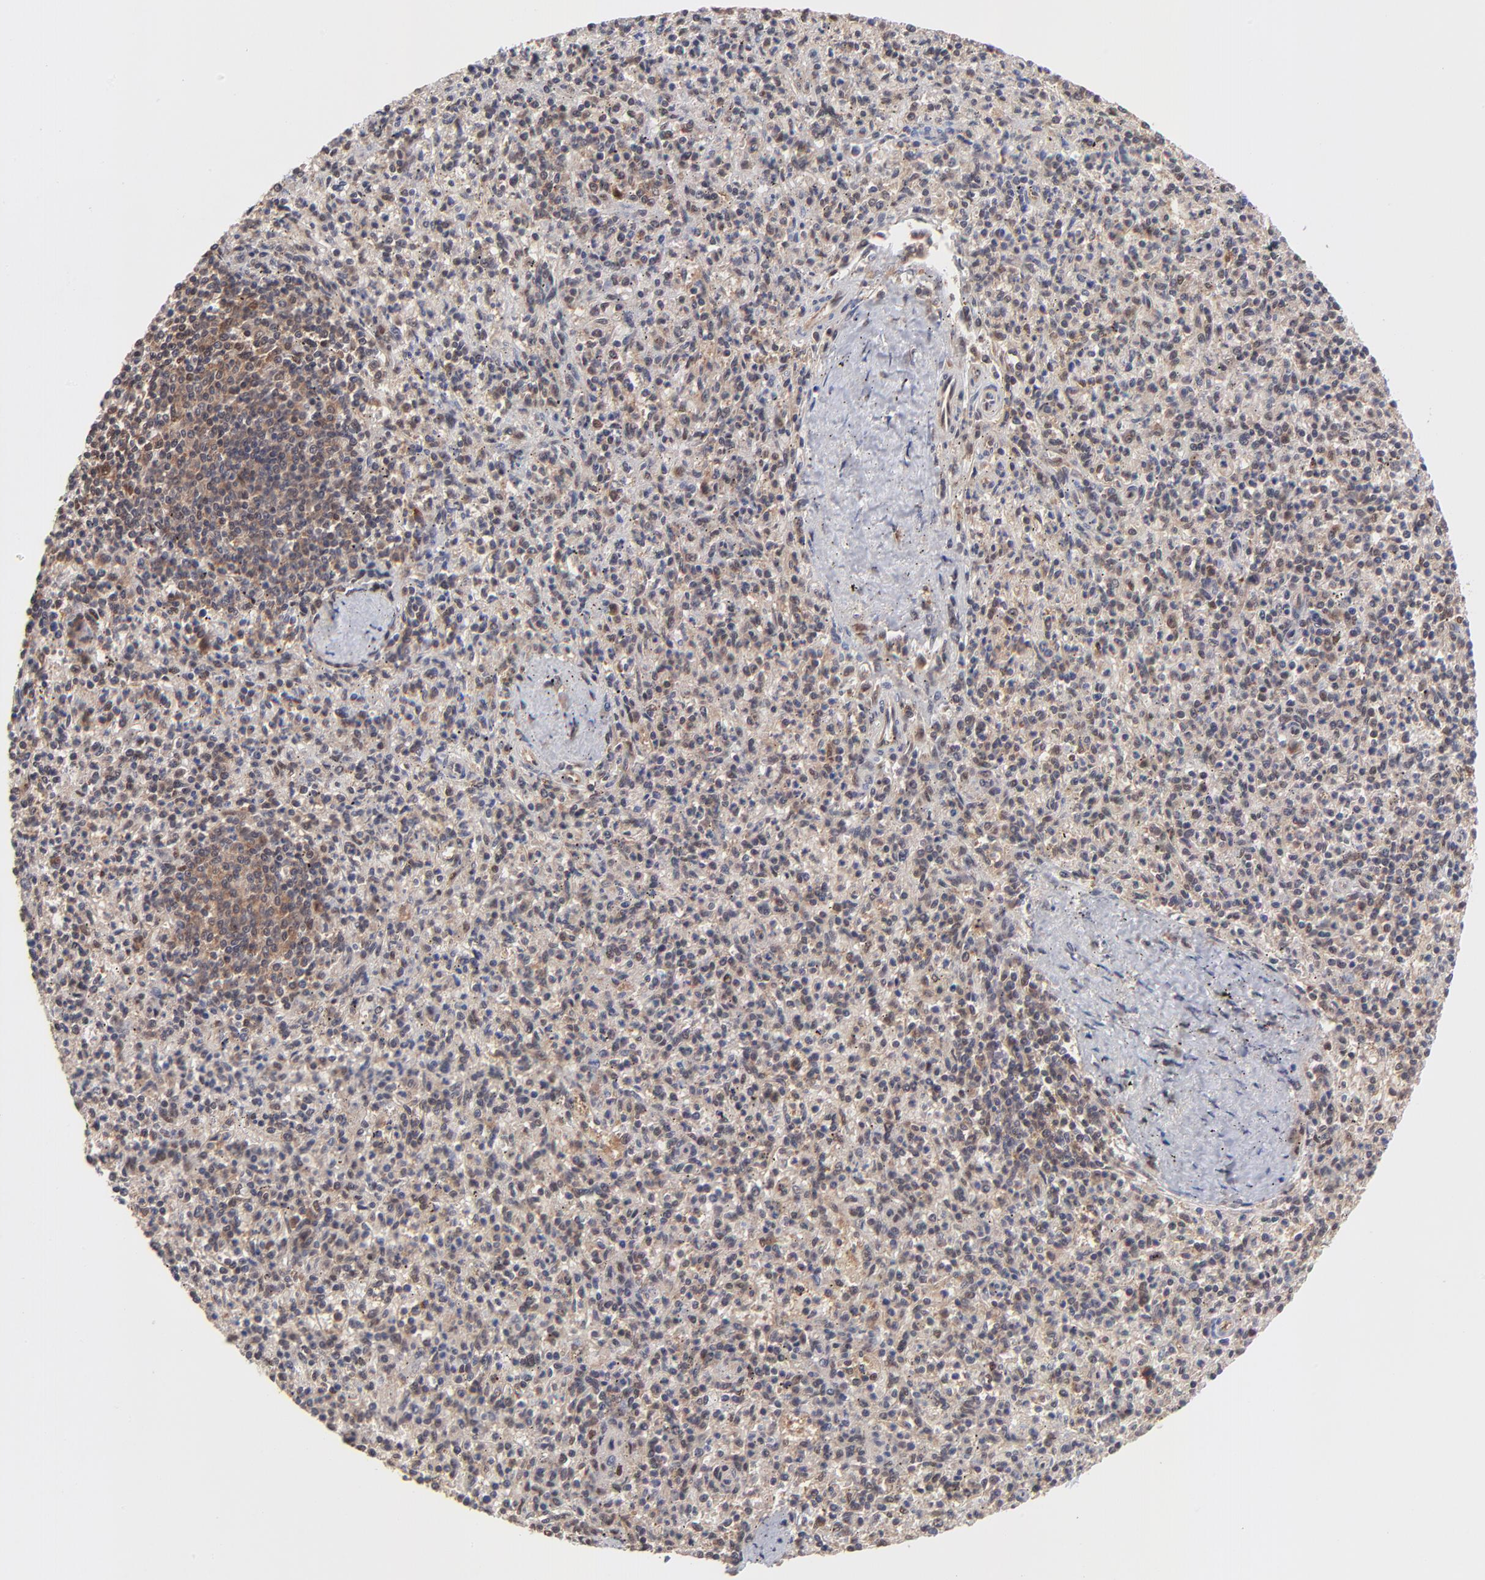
{"staining": {"intensity": "weak", "quantity": "<25%", "location": "nuclear"}, "tissue": "spleen", "cell_type": "Cells in red pulp", "image_type": "normal", "snomed": [{"axis": "morphology", "description": "Normal tissue, NOS"}, {"axis": "topography", "description": "Spleen"}], "caption": "This is an immunohistochemistry (IHC) micrograph of normal spleen. There is no positivity in cells in red pulp.", "gene": "PSMC4", "patient": {"sex": "male", "age": 72}}